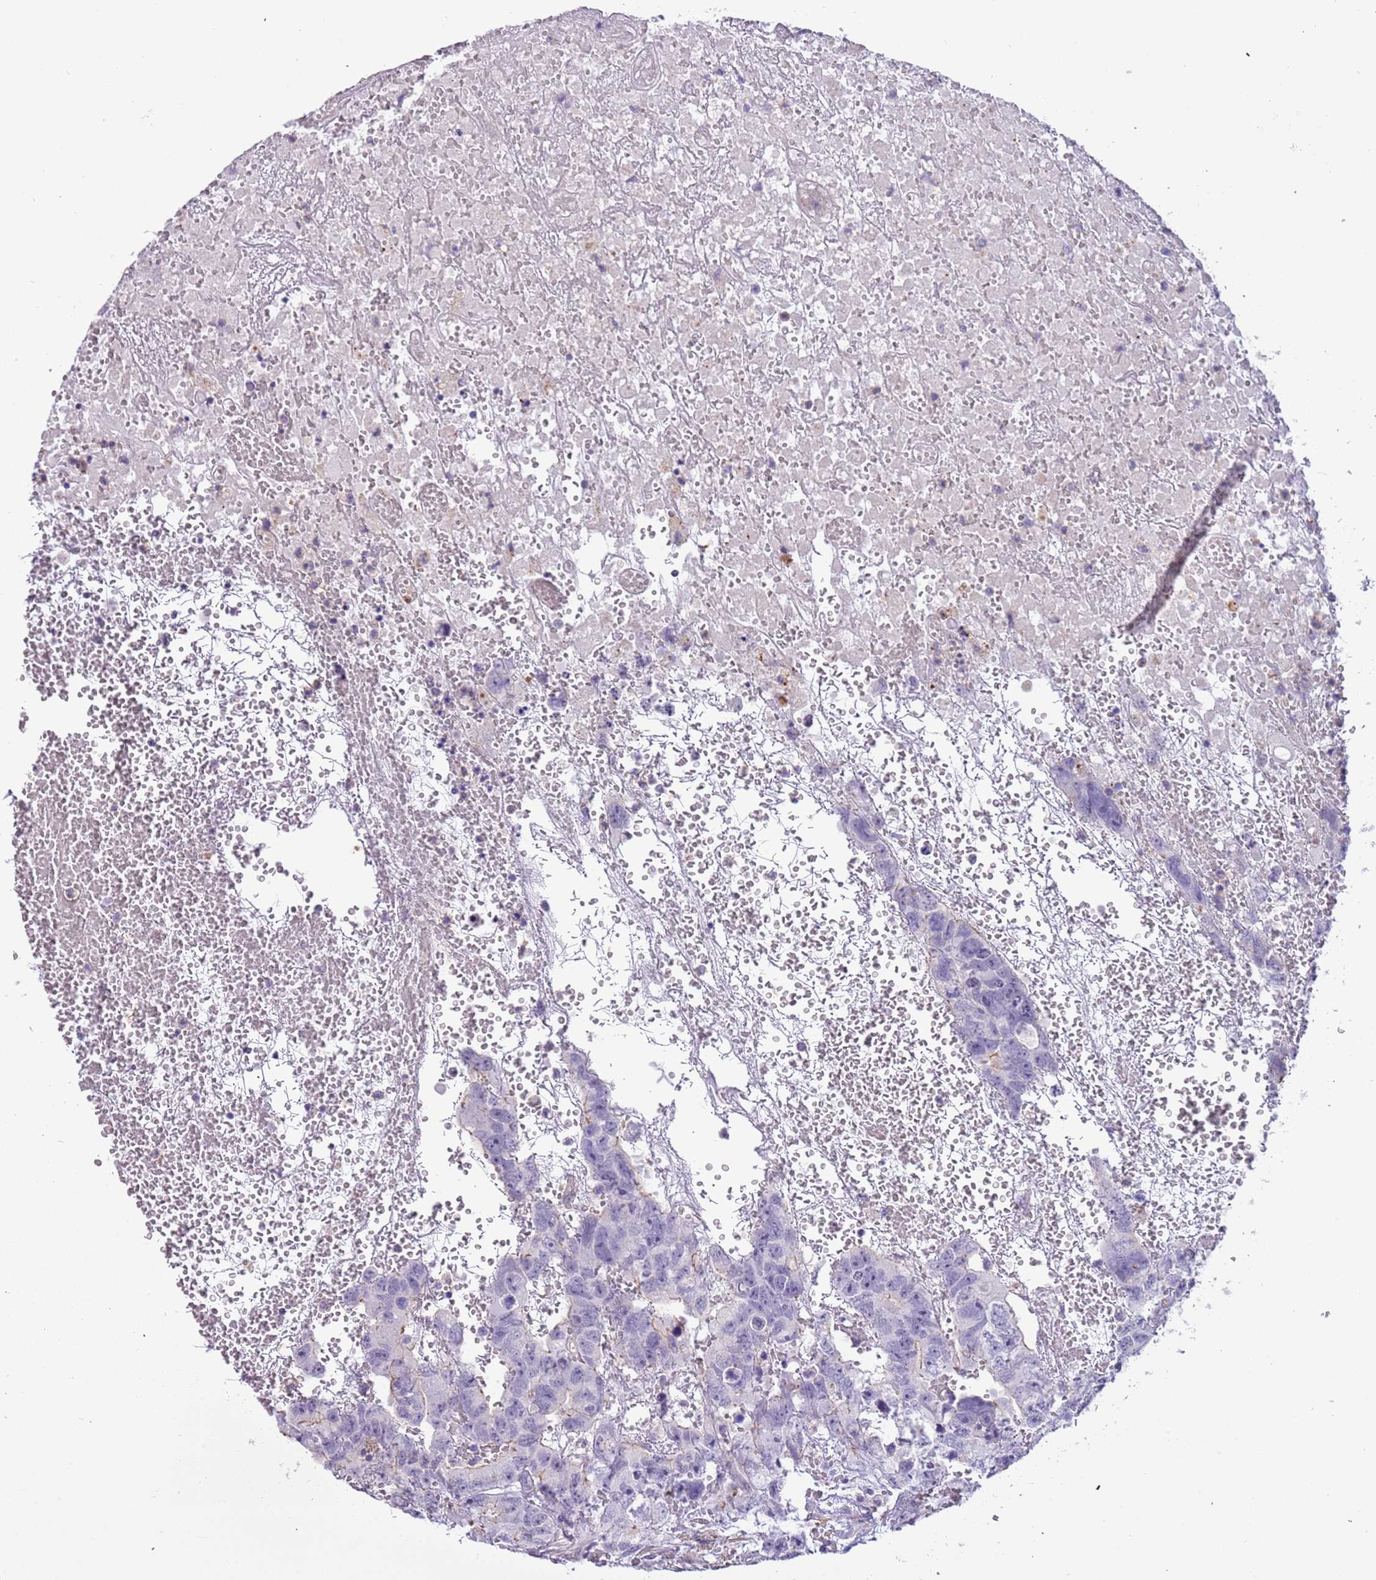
{"staining": {"intensity": "negative", "quantity": "none", "location": "none"}, "tissue": "testis cancer", "cell_type": "Tumor cells", "image_type": "cancer", "snomed": [{"axis": "morphology", "description": "Carcinoma, Embryonal, NOS"}, {"axis": "topography", "description": "Testis"}], "caption": "This is a histopathology image of immunohistochemistry (IHC) staining of embryonal carcinoma (testis), which shows no positivity in tumor cells.", "gene": "PCGF2", "patient": {"sex": "male", "age": 45}}